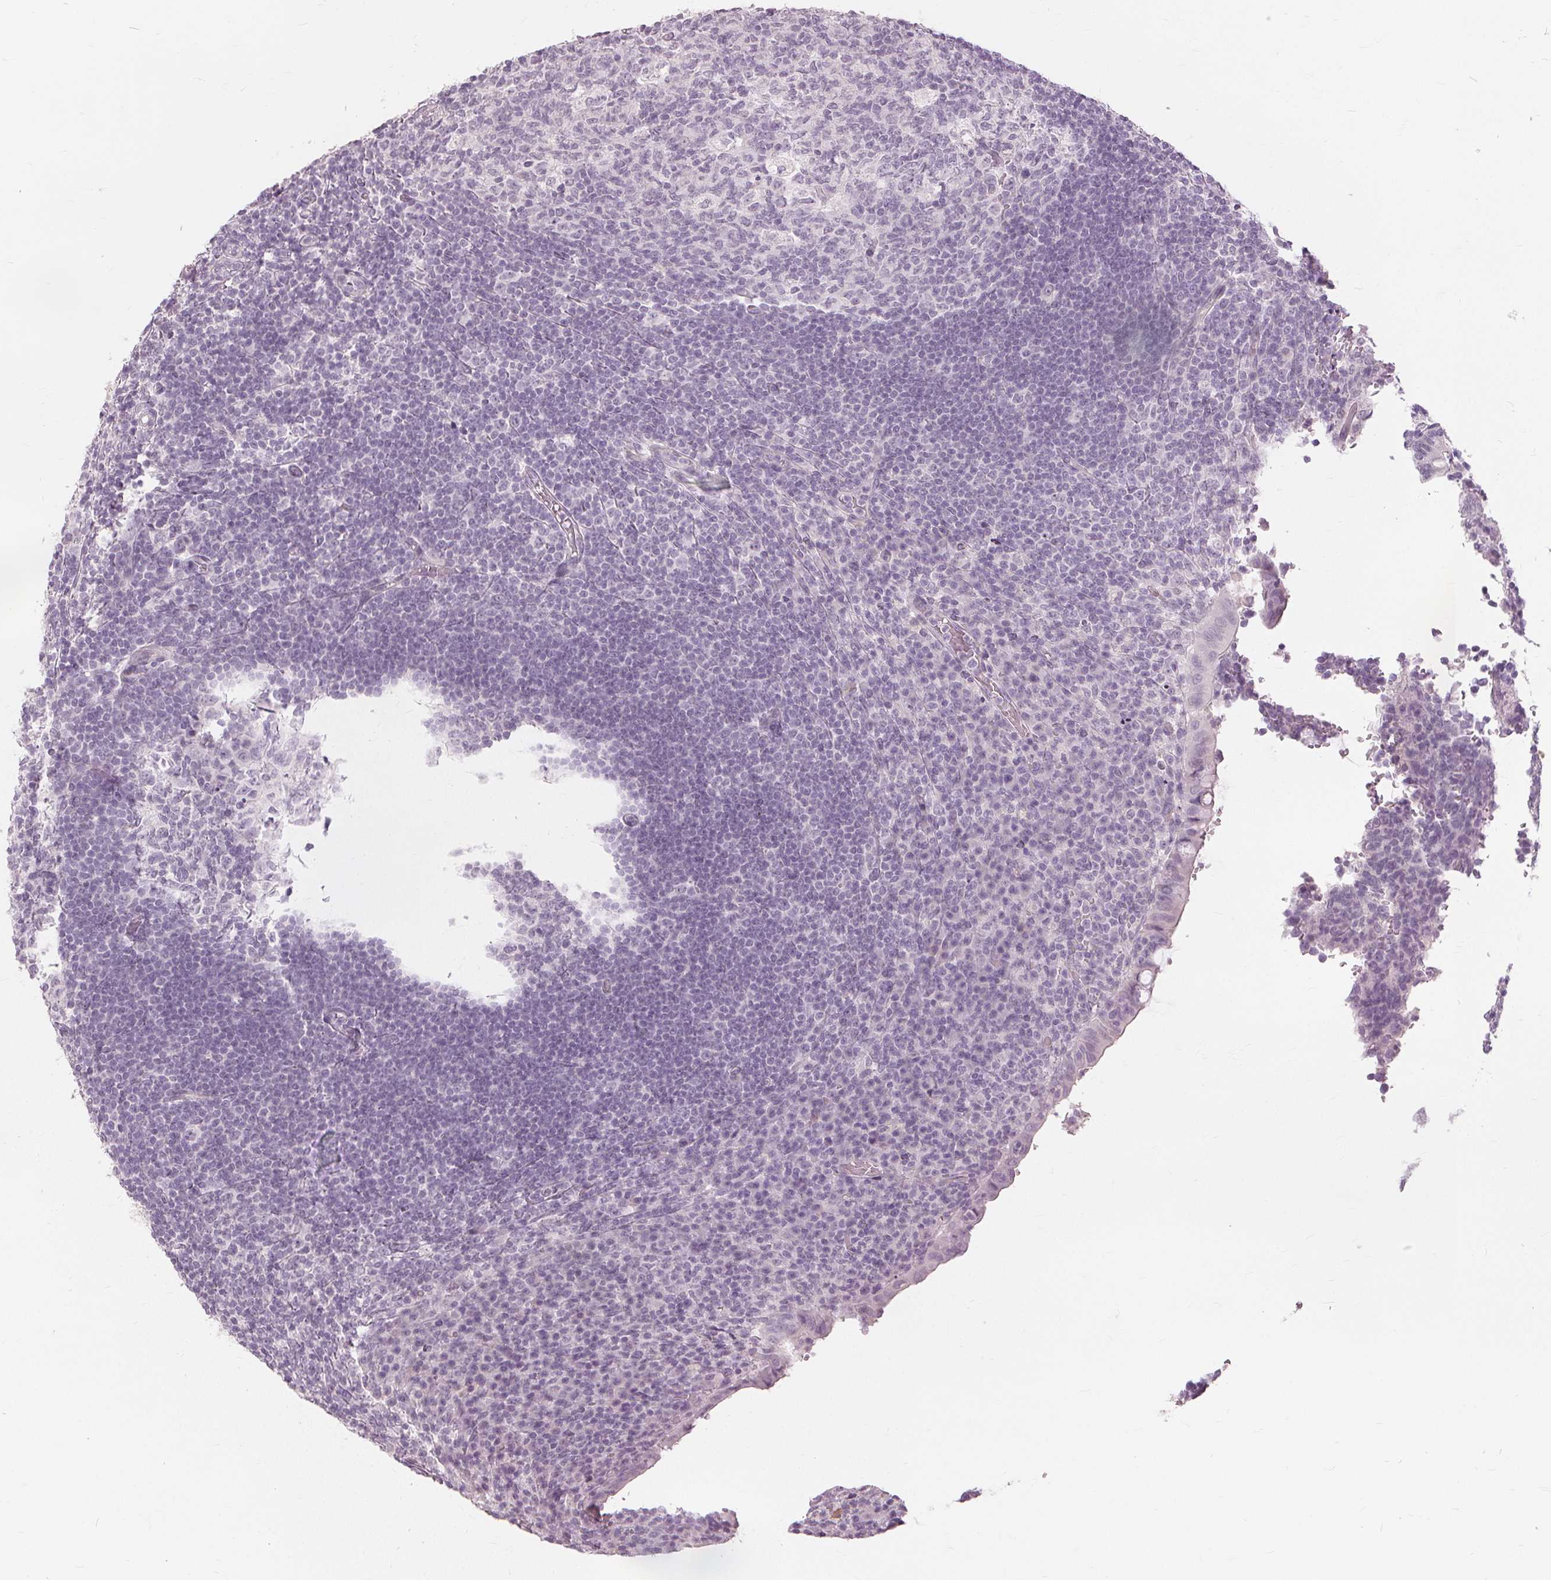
{"staining": {"intensity": "negative", "quantity": "none", "location": "none"}, "tissue": "appendix", "cell_type": "Glandular cells", "image_type": "normal", "snomed": [{"axis": "morphology", "description": "Normal tissue, NOS"}, {"axis": "topography", "description": "Appendix"}], "caption": "This is a micrograph of immunohistochemistry (IHC) staining of benign appendix, which shows no staining in glandular cells.", "gene": "SFTPD", "patient": {"sex": "male", "age": 18}}